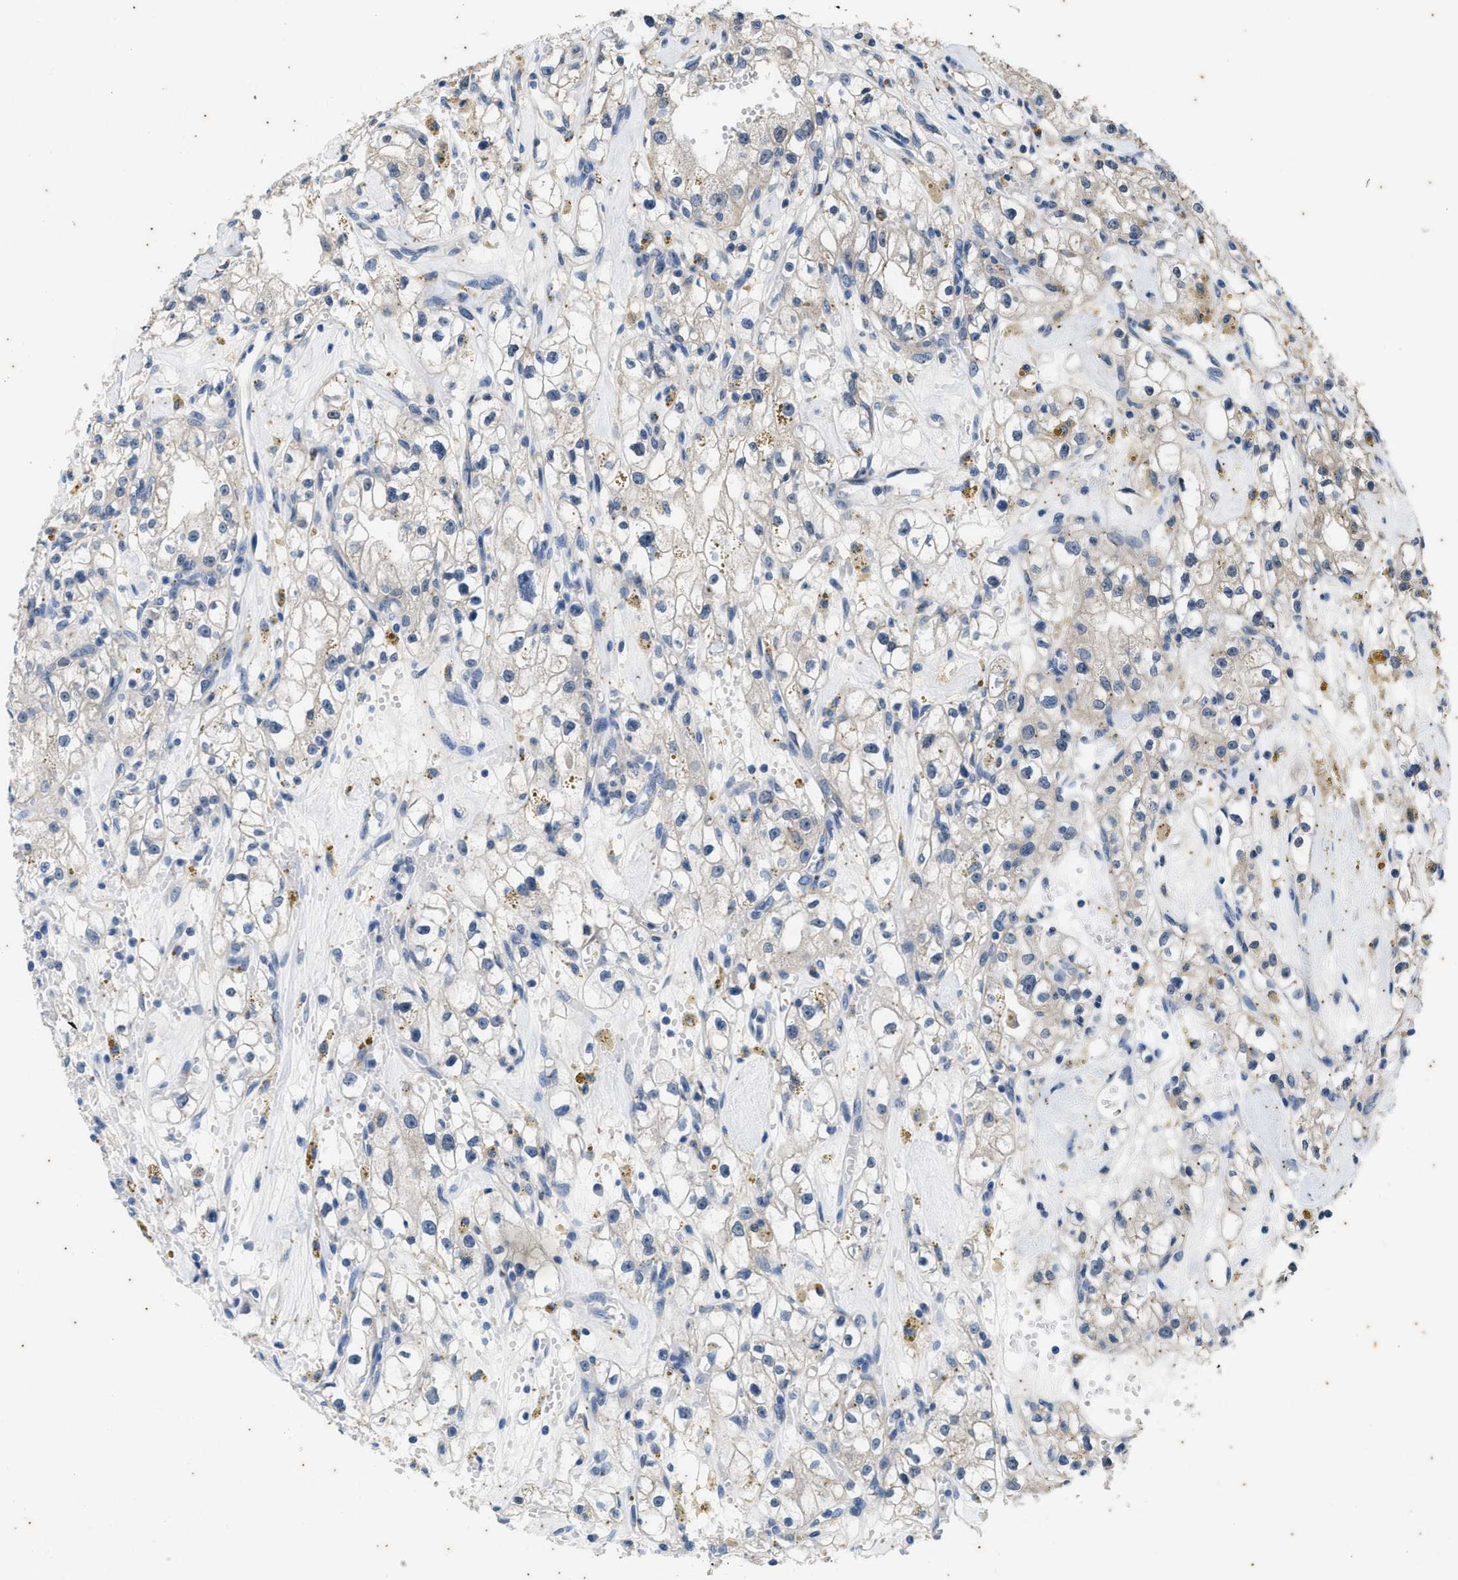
{"staining": {"intensity": "negative", "quantity": "none", "location": "none"}, "tissue": "renal cancer", "cell_type": "Tumor cells", "image_type": "cancer", "snomed": [{"axis": "morphology", "description": "Adenocarcinoma, NOS"}, {"axis": "topography", "description": "Kidney"}], "caption": "This is an immunohistochemistry (IHC) image of human renal adenocarcinoma. There is no expression in tumor cells.", "gene": "COX19", "patient": {"sex": "male", "age": 56}}